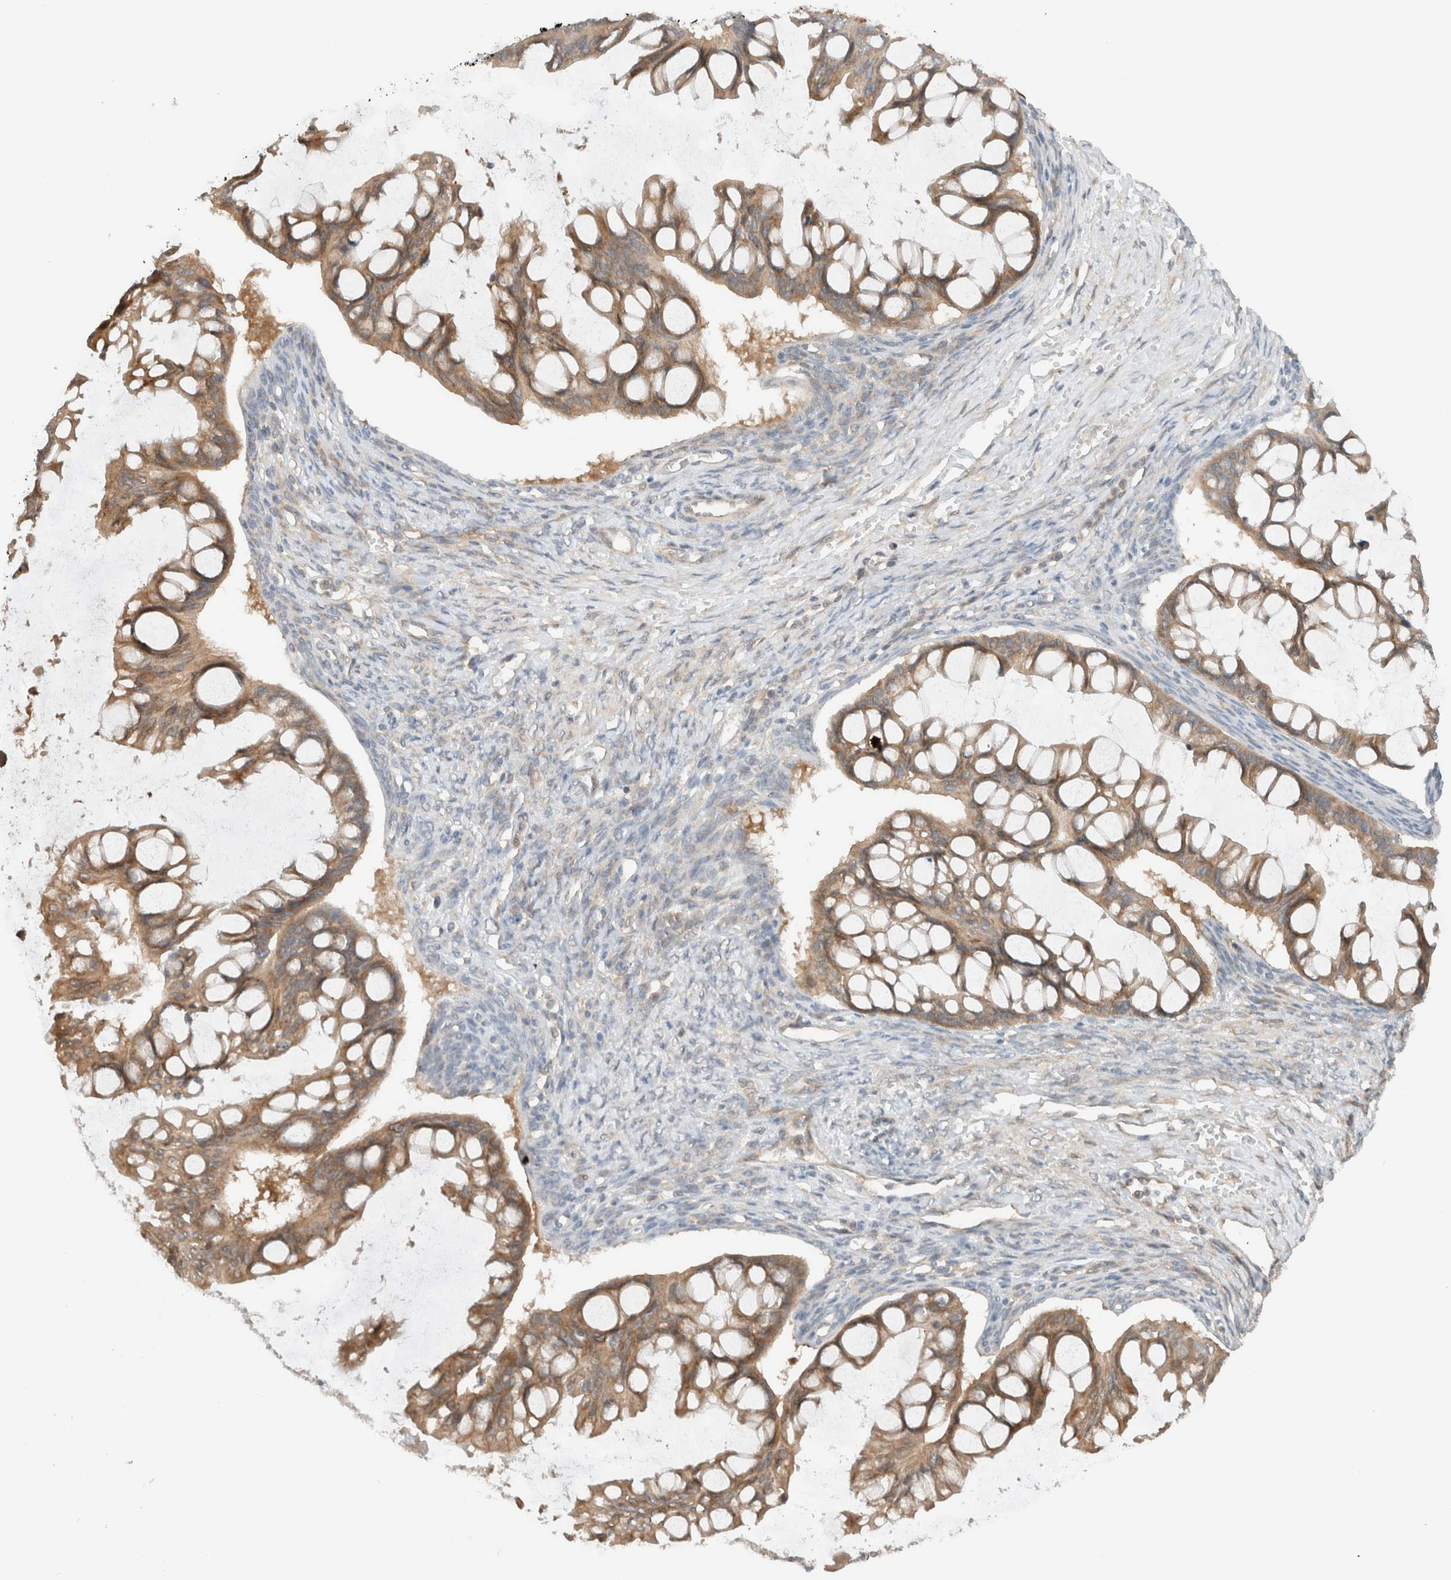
{"staining": {"intensity": "weak", "quantity": ">75%", "location": "cytoplasmic/membranous"}, "tissue": "ovarian cancer", "cell_type": "Tumor cells", "image_type": "cancer", "snomed": [{"axis": "morphology", "description": "Cystadenocarcinoma, mucinous, NOS"}, {"axis": "topography", "description": "Ovary"}], "caption": "Immunohistochemical staining of ovarian cancer (mucinous cystadenocarcinoma) displays weak cytoplasmic/membranous protein positivity in approximately >75% of tumor cells.", "gene": "ARFGEF2", "patient": {"sex": "female", "age": 73}}